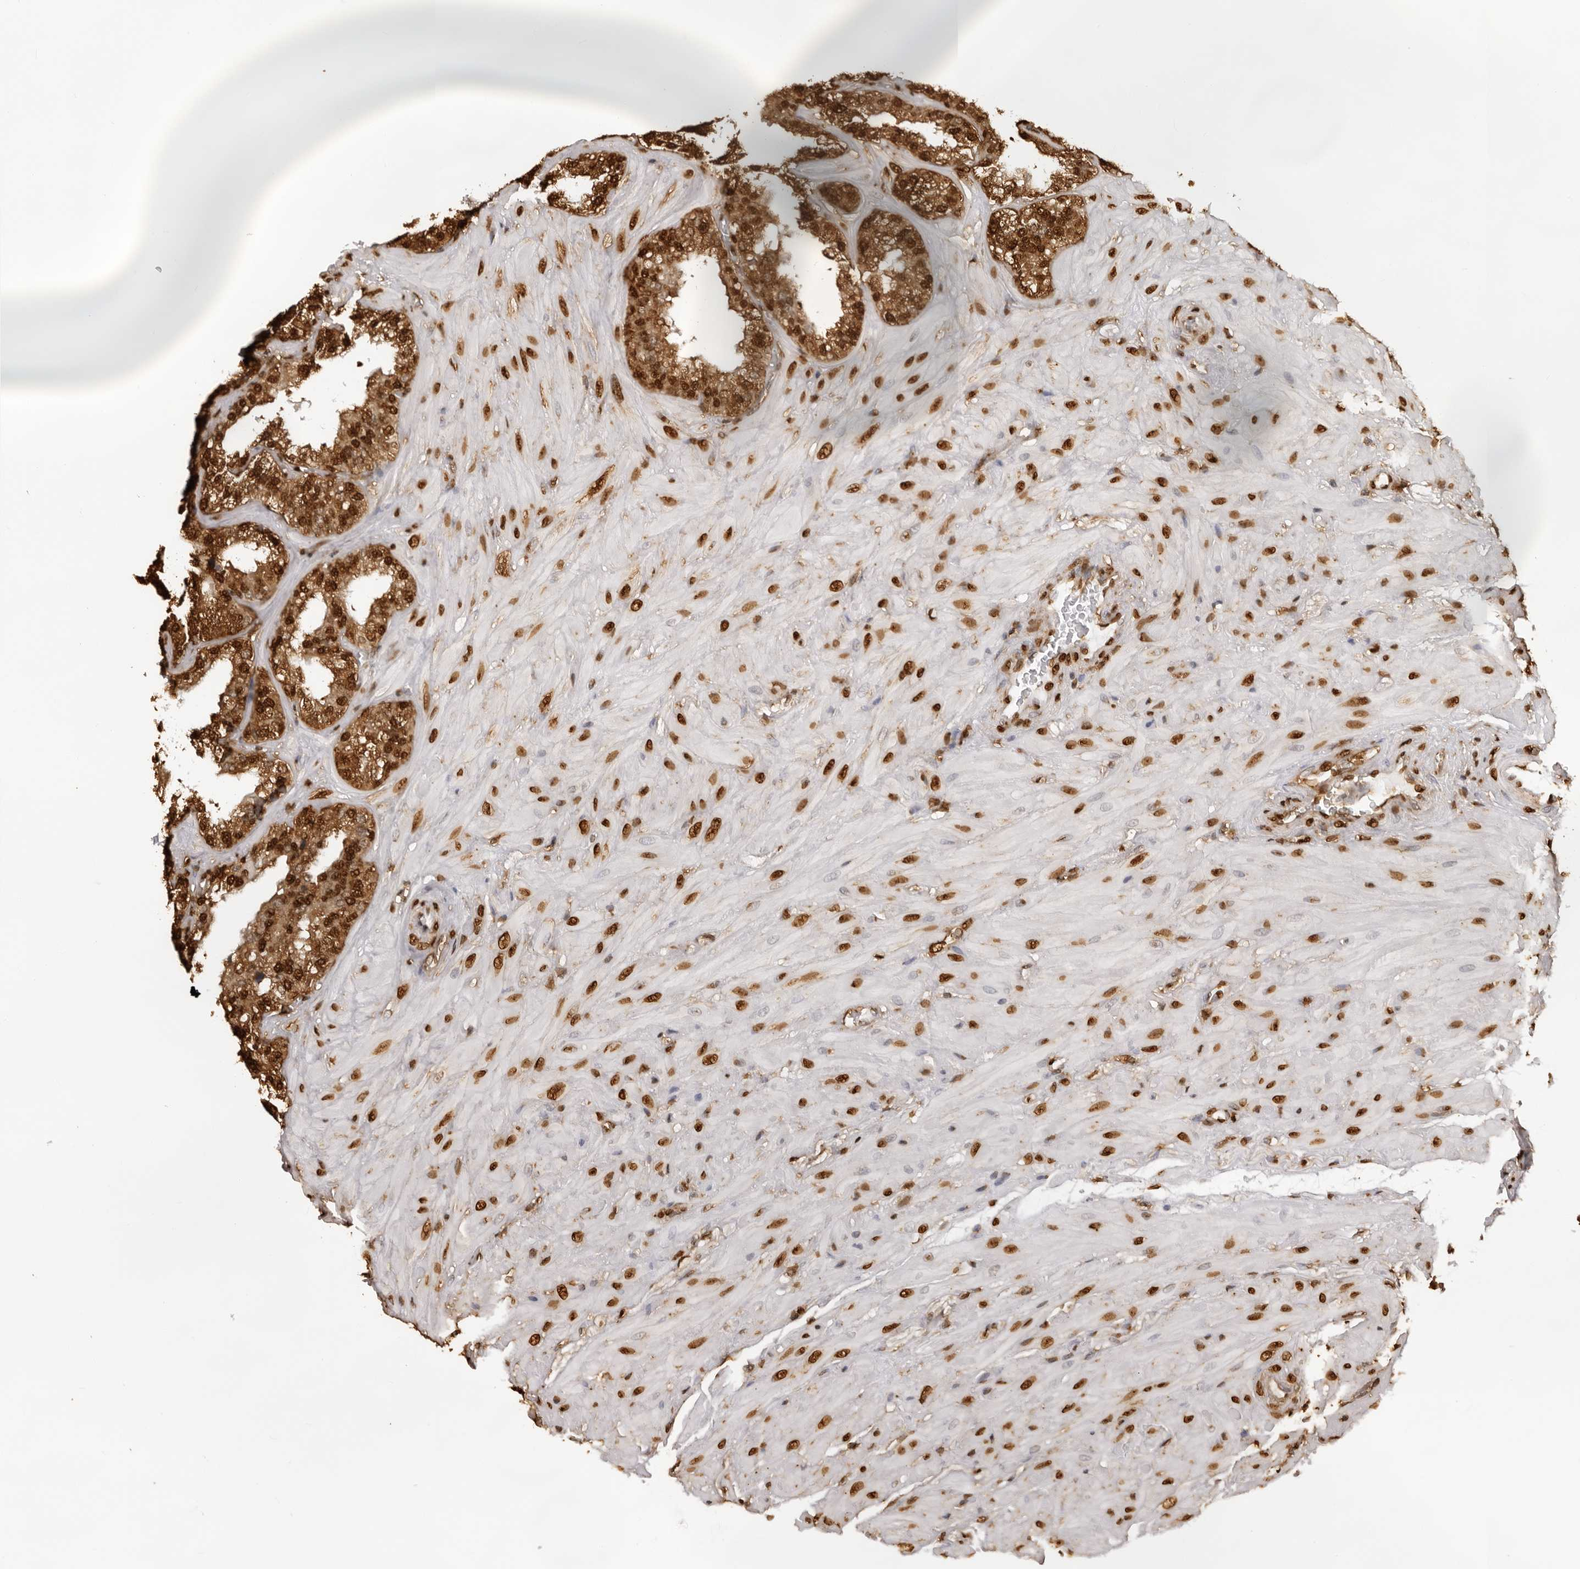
{"staining": {"intensity": "strong", "quantity": ">75%", "location": "cytoplasmic/membranous,nuclear"}, "tissue": "seminal vesicle", "cell_type": "Glandular cells", "image_type": "normal", "snomed": [{"axis": "morphology", "description": "Normal tissue, NOS"}, {"axis": "topography", "description": "Prostate"}, {"axis": "topography", "description": "Seminal veicle"}], "caption": "Seminal vesicle stained with immunohistochemistry exhibits strong cytoplasmic/membranous,nuclear expression in about >75% of glandular cells.", "gene": "ZFP91", "patient": {"sex": "male", "age": 51}}